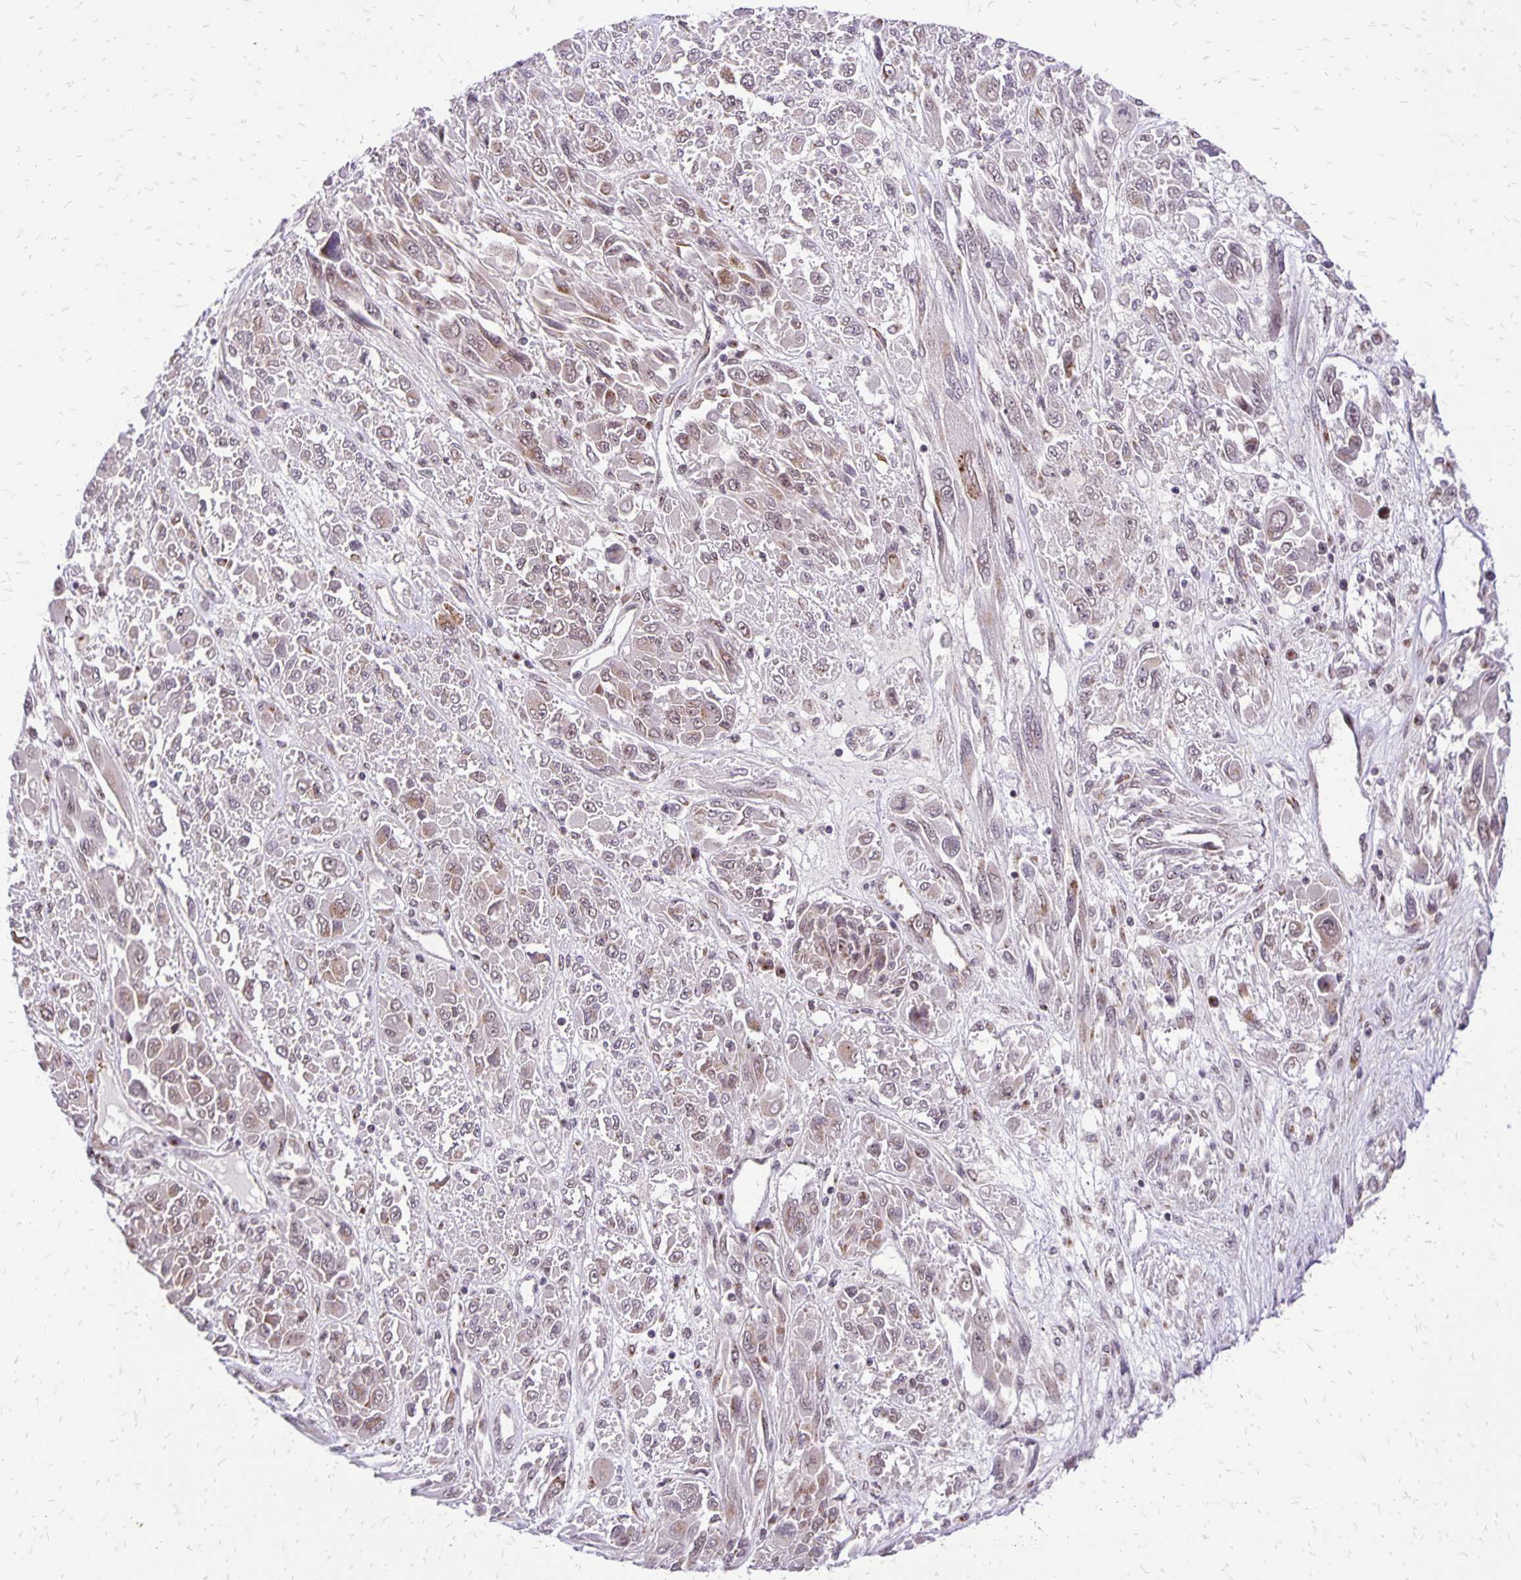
{"staining": {"intensity": "weak", "quantity": "25%-75%", "location": "cytoplasmic/membranous,nuclear"}, "tissue": "melanoma", "cell_type": "Tumor cells", "image_type": "cancer", "snomed": [{"axis": "morphology", "description": "Malignant melanoma, NOS"}, {"axis": "topography", "description": "Skin"}], "caption": "Immunohistochemistry of human melanoma exhibits low levels of weak cytoplasmic/membranous and nuclear positivity in approximately 25%-75% of tumor cells.", "gene": "GOLGA5", "patient": {"sex": "female", "age": 91}}